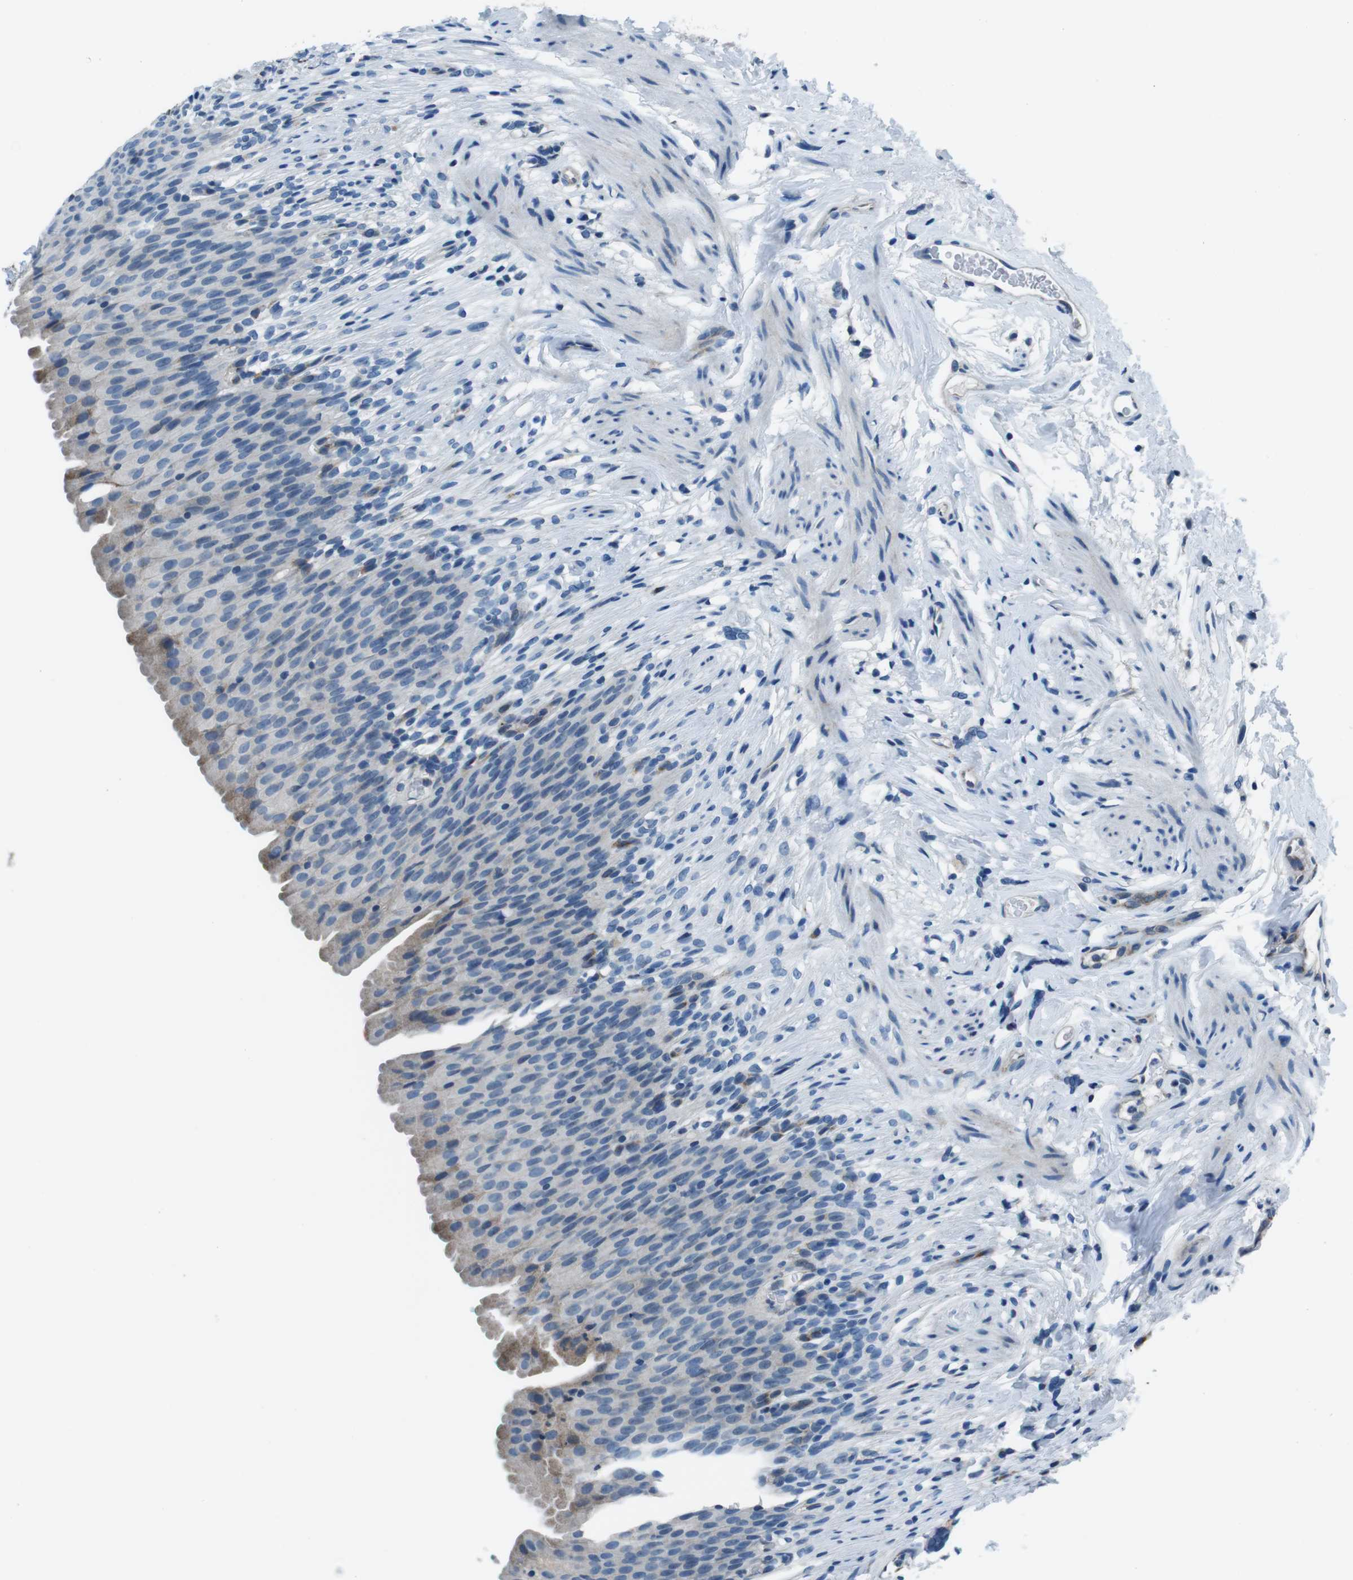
{"staining": {"intensity": "weak", "quantity": "<25%", "location": "cytoplasmic/membranous"}, "tissue": "urinary bladder", "cell_type": "Urothelial cells", "image_type": "normal", "snomed": [{"axis": "morphology", "description": "Normal tissue, NOS"}, {"axis": "topography", "description": "Urinary bladder"}], "caption": "This micrograph is of unremarkable urinary bladder stained with immunohistochemistry to label a protein in brown with the nuclei are counter-stained blue. There is no positivity in urothelial cells. Nuclei are stained in blue.", "gene": "NUCB2", "patient": {"sex": "female", "age": 79}}